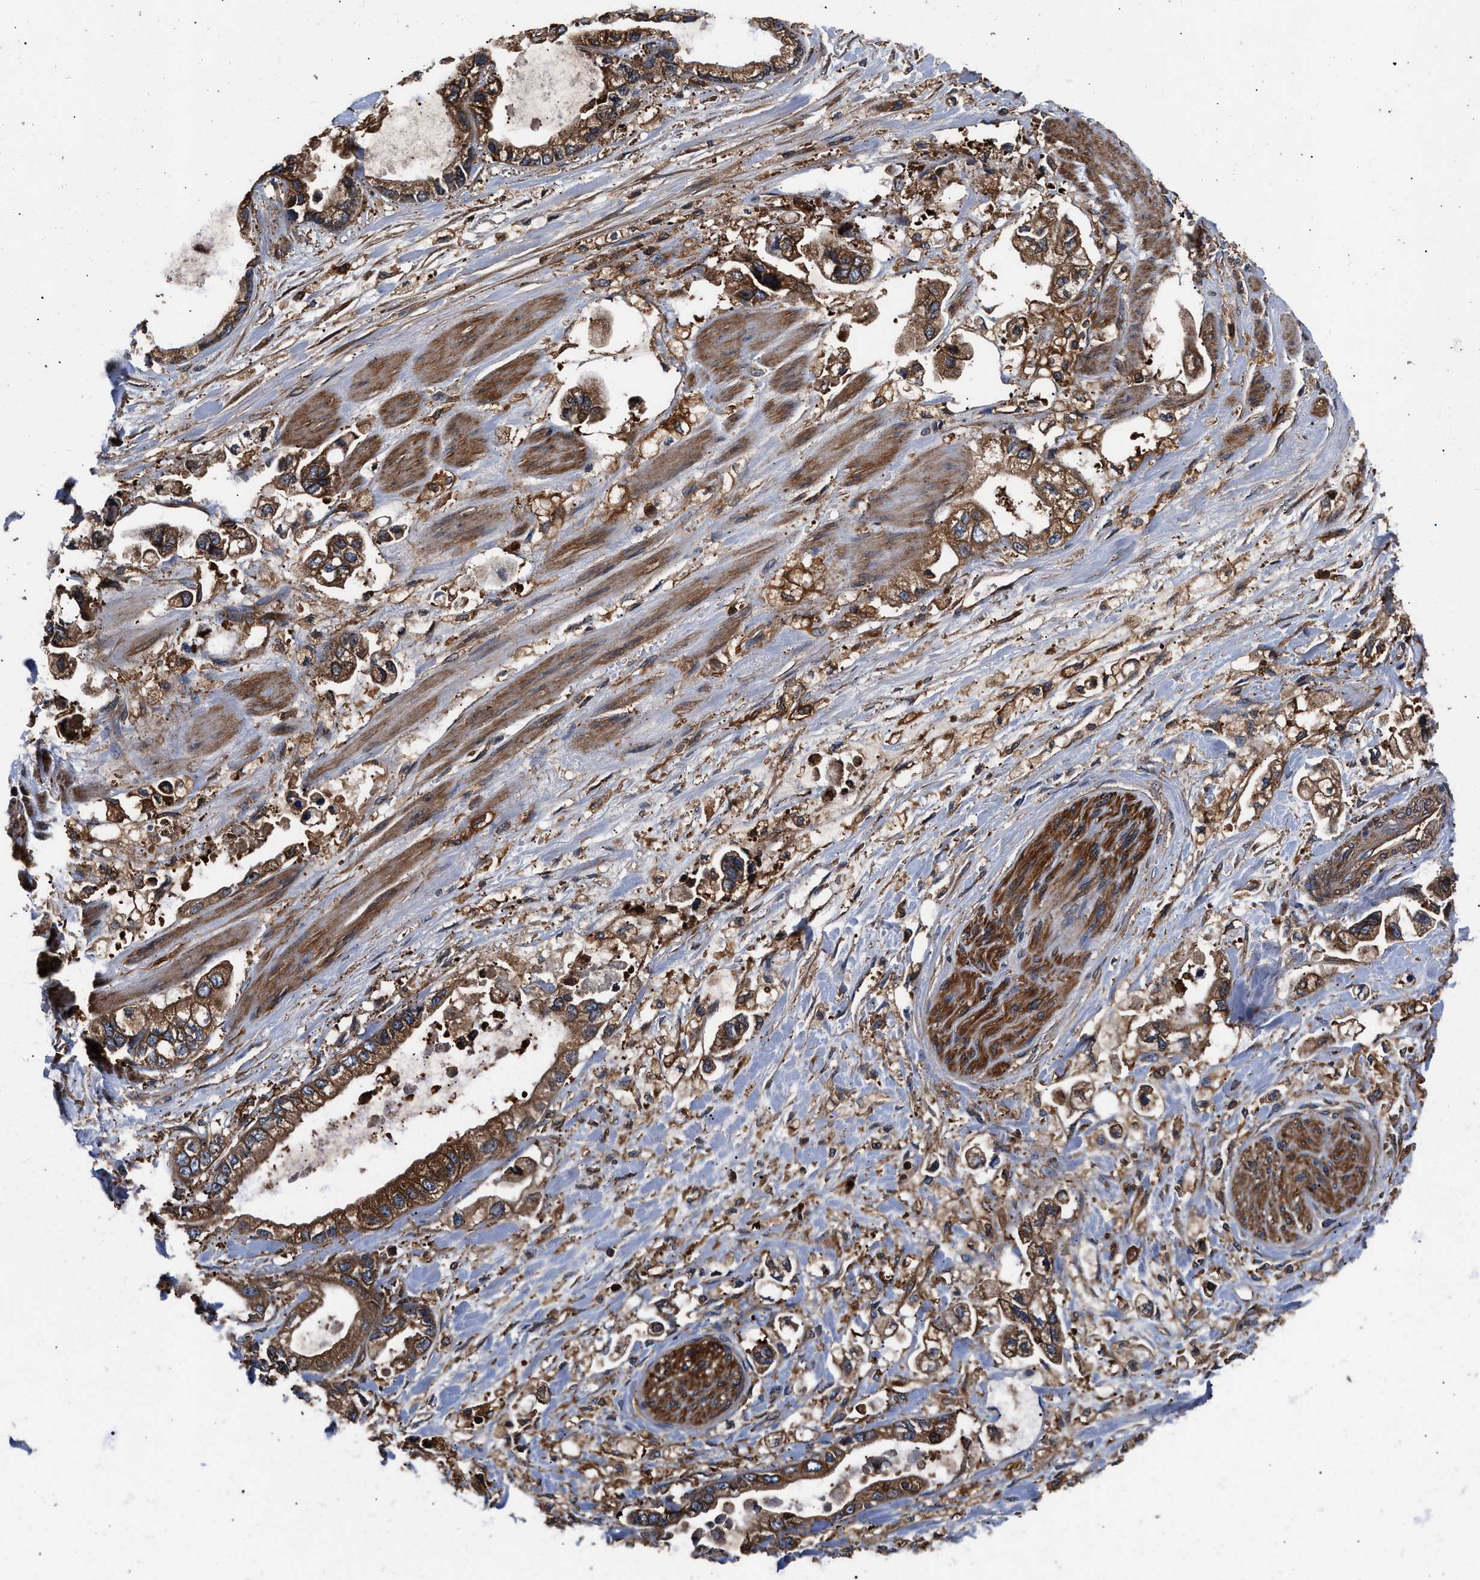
{"staining": {"intensity": "moderate", "quantity": ">75%", "location": "cytoplasmic/membranous"}, "tissue": "stomach cancer", "cell_type": "Tumor cells", "image_type": "cancer", "snomed": [{"axis": "morphology", "description": "Normal tissue, NOS"}, {"axis": "morphology", "description": "Adenocarcinoma, NOS"}, {"axis": "topography", "description": "Stomach"}], "caption": "Human stomach adenocarcinoma stained with a protein marker shows moderate staining in tumor cells.", "gene": "KYAT1", "patient": {"sex": "male", "age": 62}}